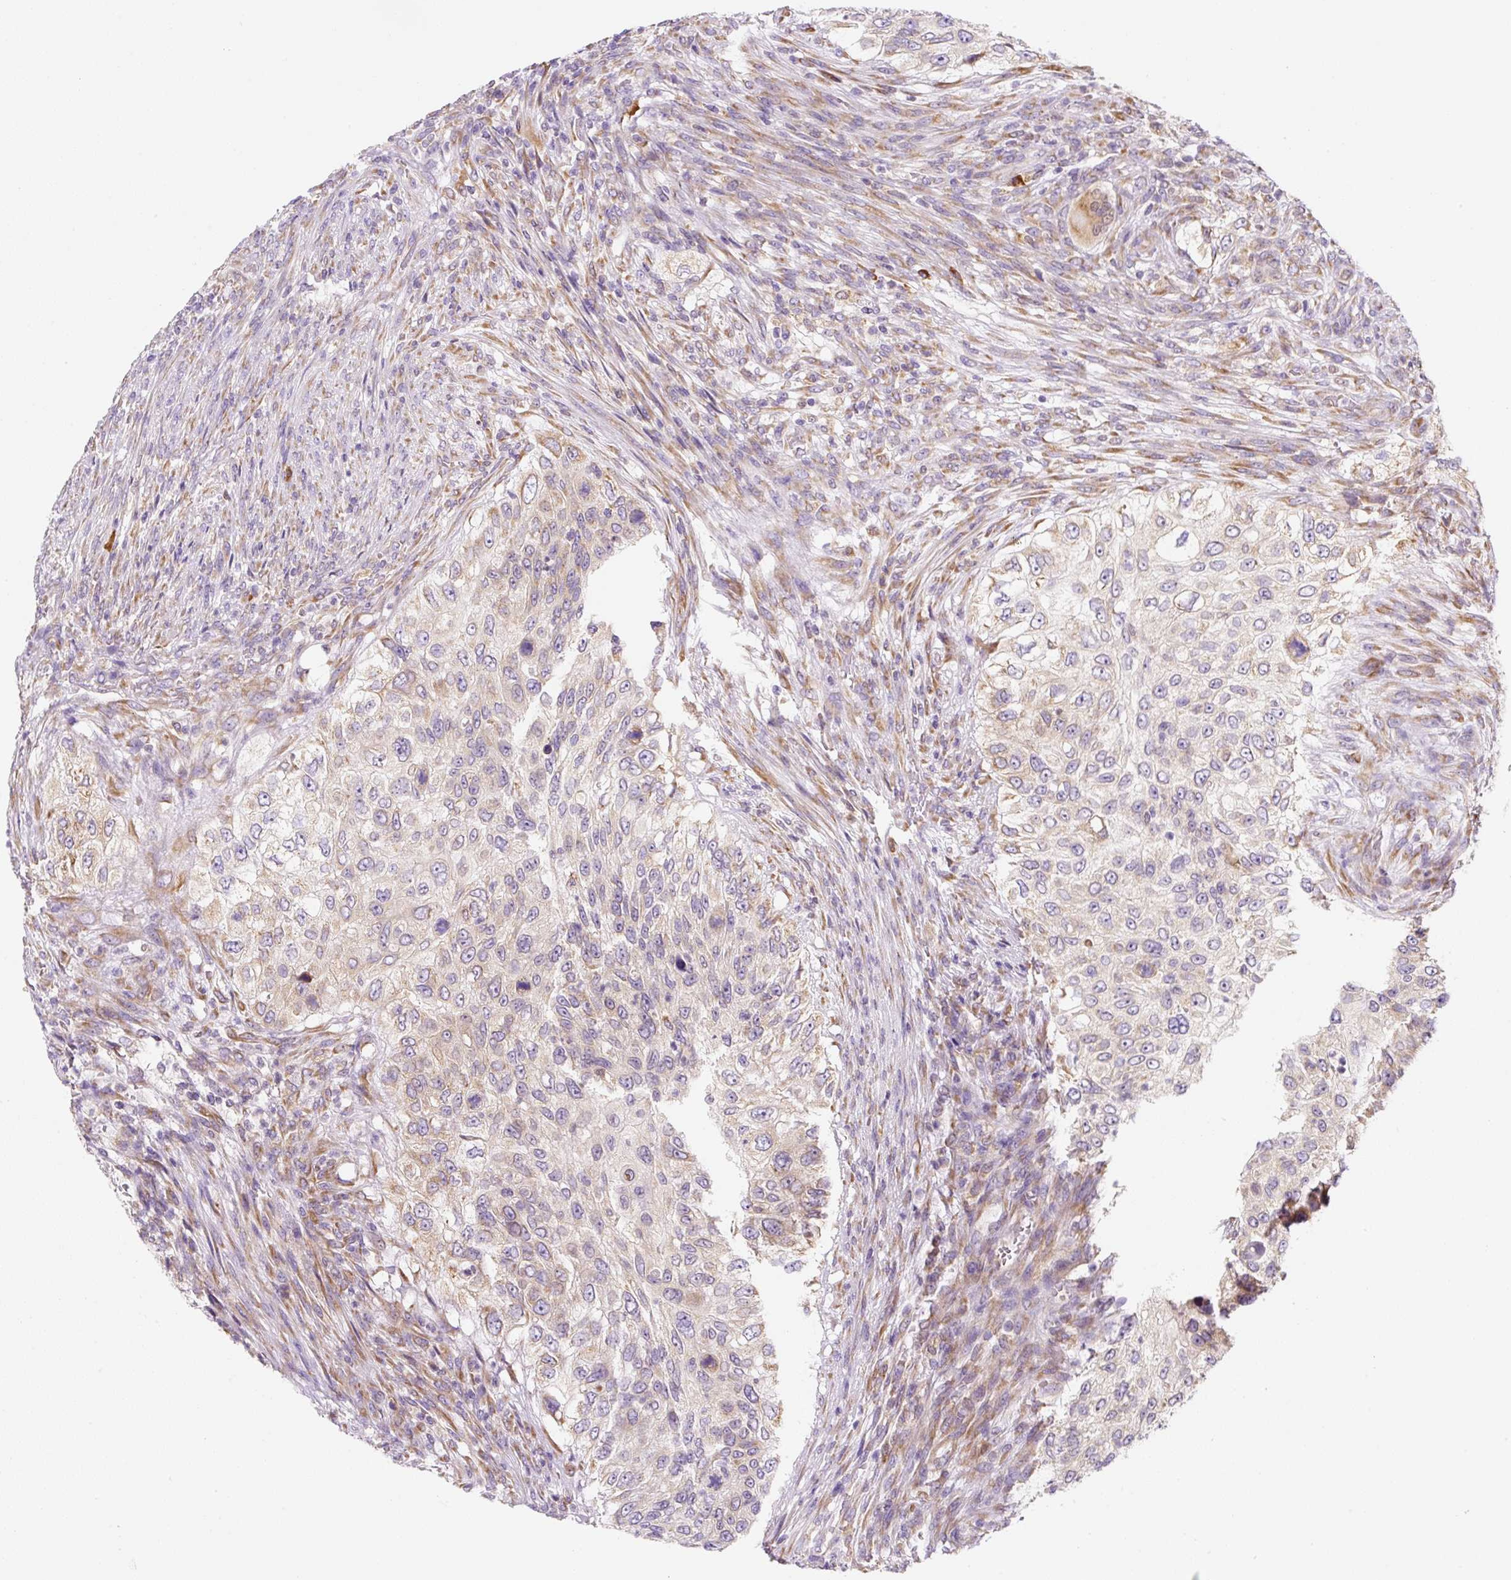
{"staining": {"intensity": "weak", "quantity": "25%-75%", "location": "cytoplasmic/membranous"}, "tissue": "urothelial cancer", "cell_type": "Tumor cells", "image_type": "cancer", "snomed": [{"axis": "morphology", "description": "Urothelial carcinoma, High grade"}, {"axis": "topography", "description": "Urinary bladder"}], "caption": "Immunohistochemical staining of high-grade urothelial carcinoma reveals low levels of weak cytoplasmic/membranous staining in approximately 25%-75% of tumor cells.", "gene": "DDOST", "patient": {"sex": "female", "age": 60}}